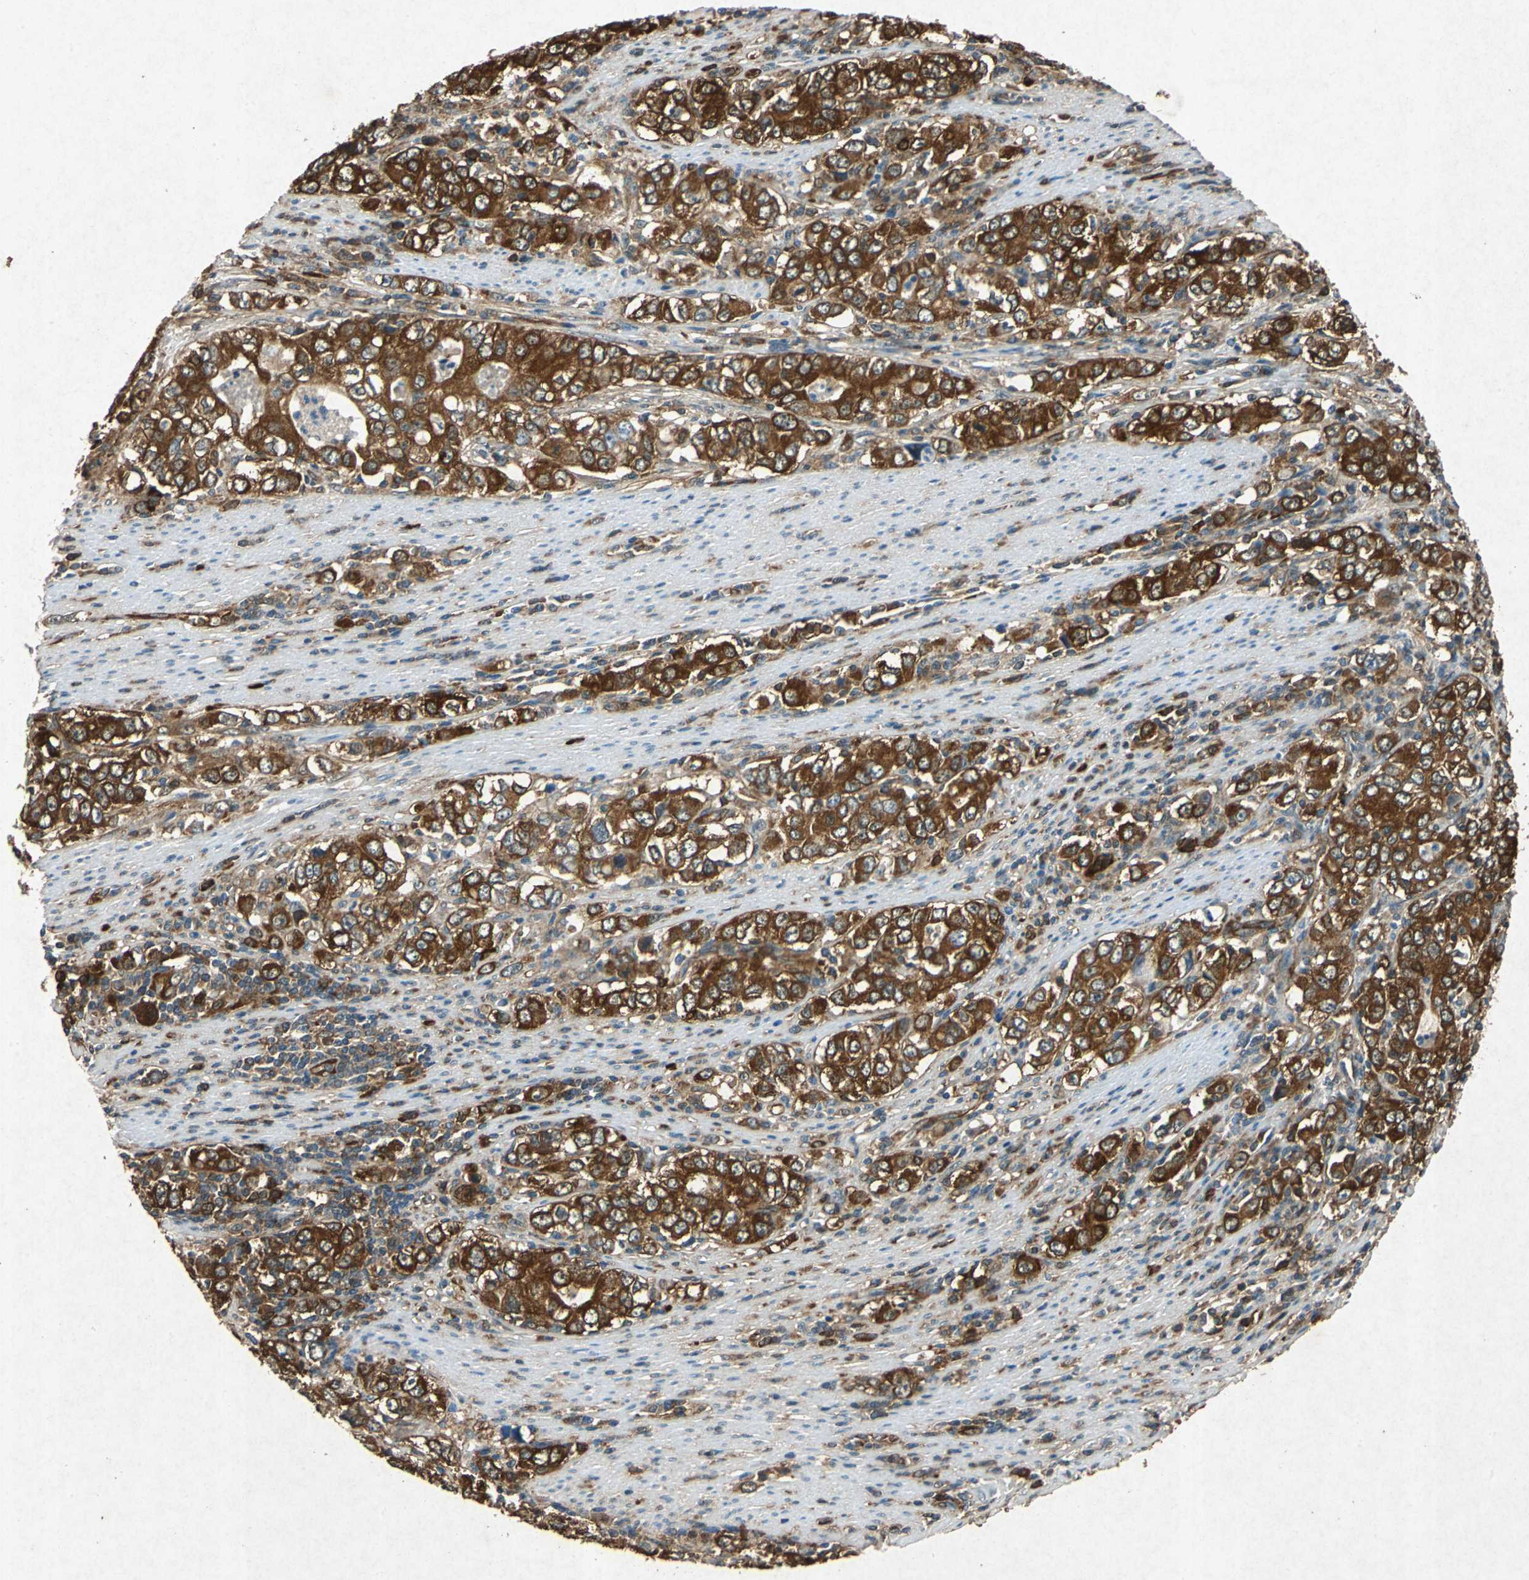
{"staining": {"intensity": "strong", "quantity": ">75%", "location": "cytoplasmic/membranous"}, "tissue": "stomach cancer", "cell_type": "Tumor cells", "image_type": "cancer", "snomed": [{"axis": "morphology", "description": "Adenocarcinoma, NOS"}, {"axis": "topography", "description": "Stomach, lower"}], "caption": "The image shows staining of stomach cancer, revealing strong cytoplasmic/membranous protein expression (brown color) within tumor cells. (Stains: DAB (3,3'-diaminobenzidine) in brown, nuclei in blue, Microscopy: brightfield microscopy at high magnification).", "gene": "HSP90AB1", "patient": {"sex": "female", "age": 72}}